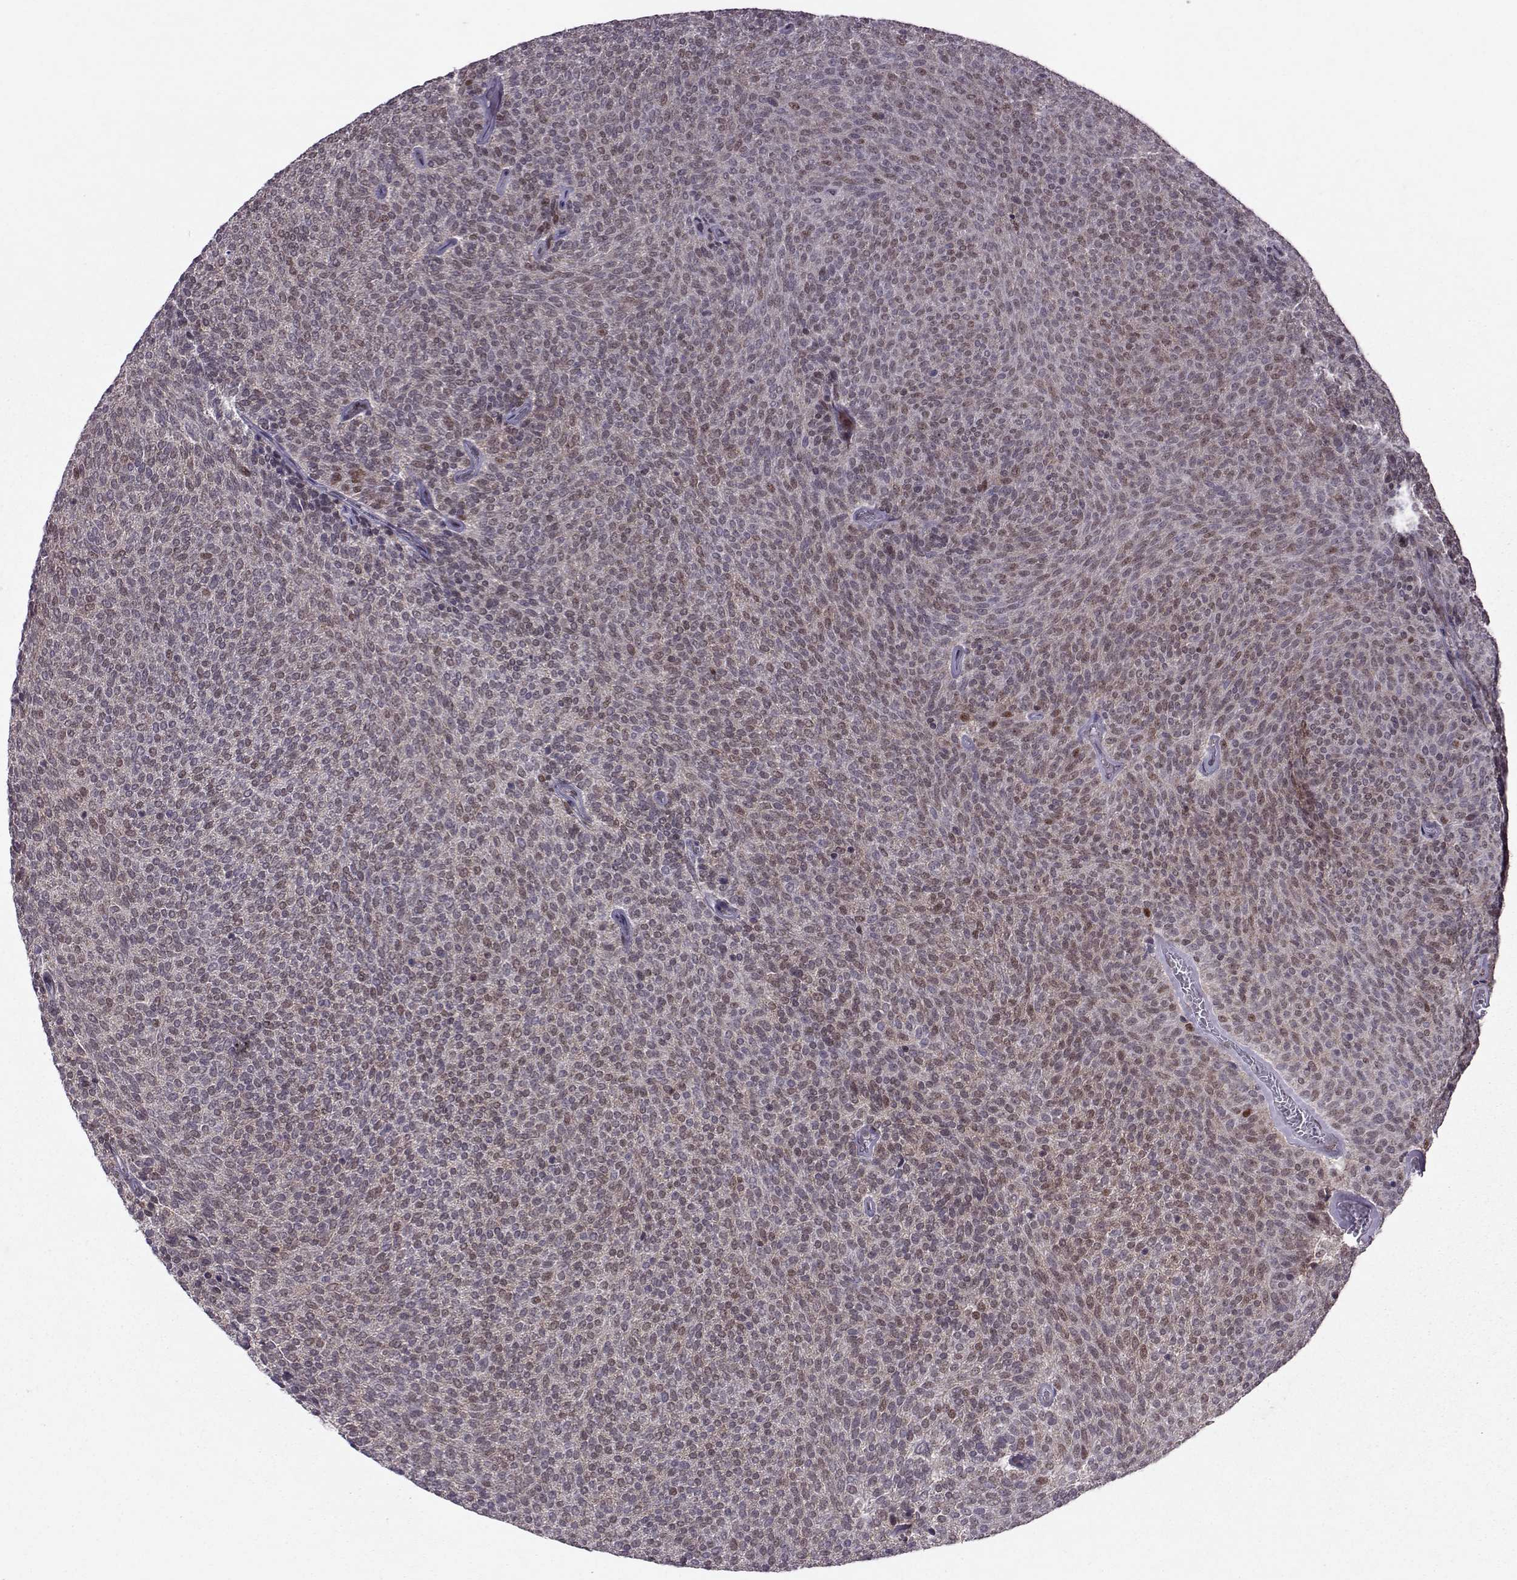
{"staining": {"intensity": "moderate", "quantity": "25%-75%", "location": "cytoplasmic/membranous,nuclear"}, "tissue": "urothelial cancer", "cell_type": "Tumor cells", "image_type": "cancer", "snomed": [{"axis": "morphology", "description": "Urothelial carcinoma, Low grade"}, {"axis": "topography", "description": "Urinary bladder"}], "caption": "Brown immunohistochemical staining in human urothelial carcinoma (low-grade) reveals moderate cytoplasmic/membranous and nuclear positivity in approximately 25%-75% of tumor cells.", "gene": "CDK4", "patient": {"sex": "male", "age": 77}}